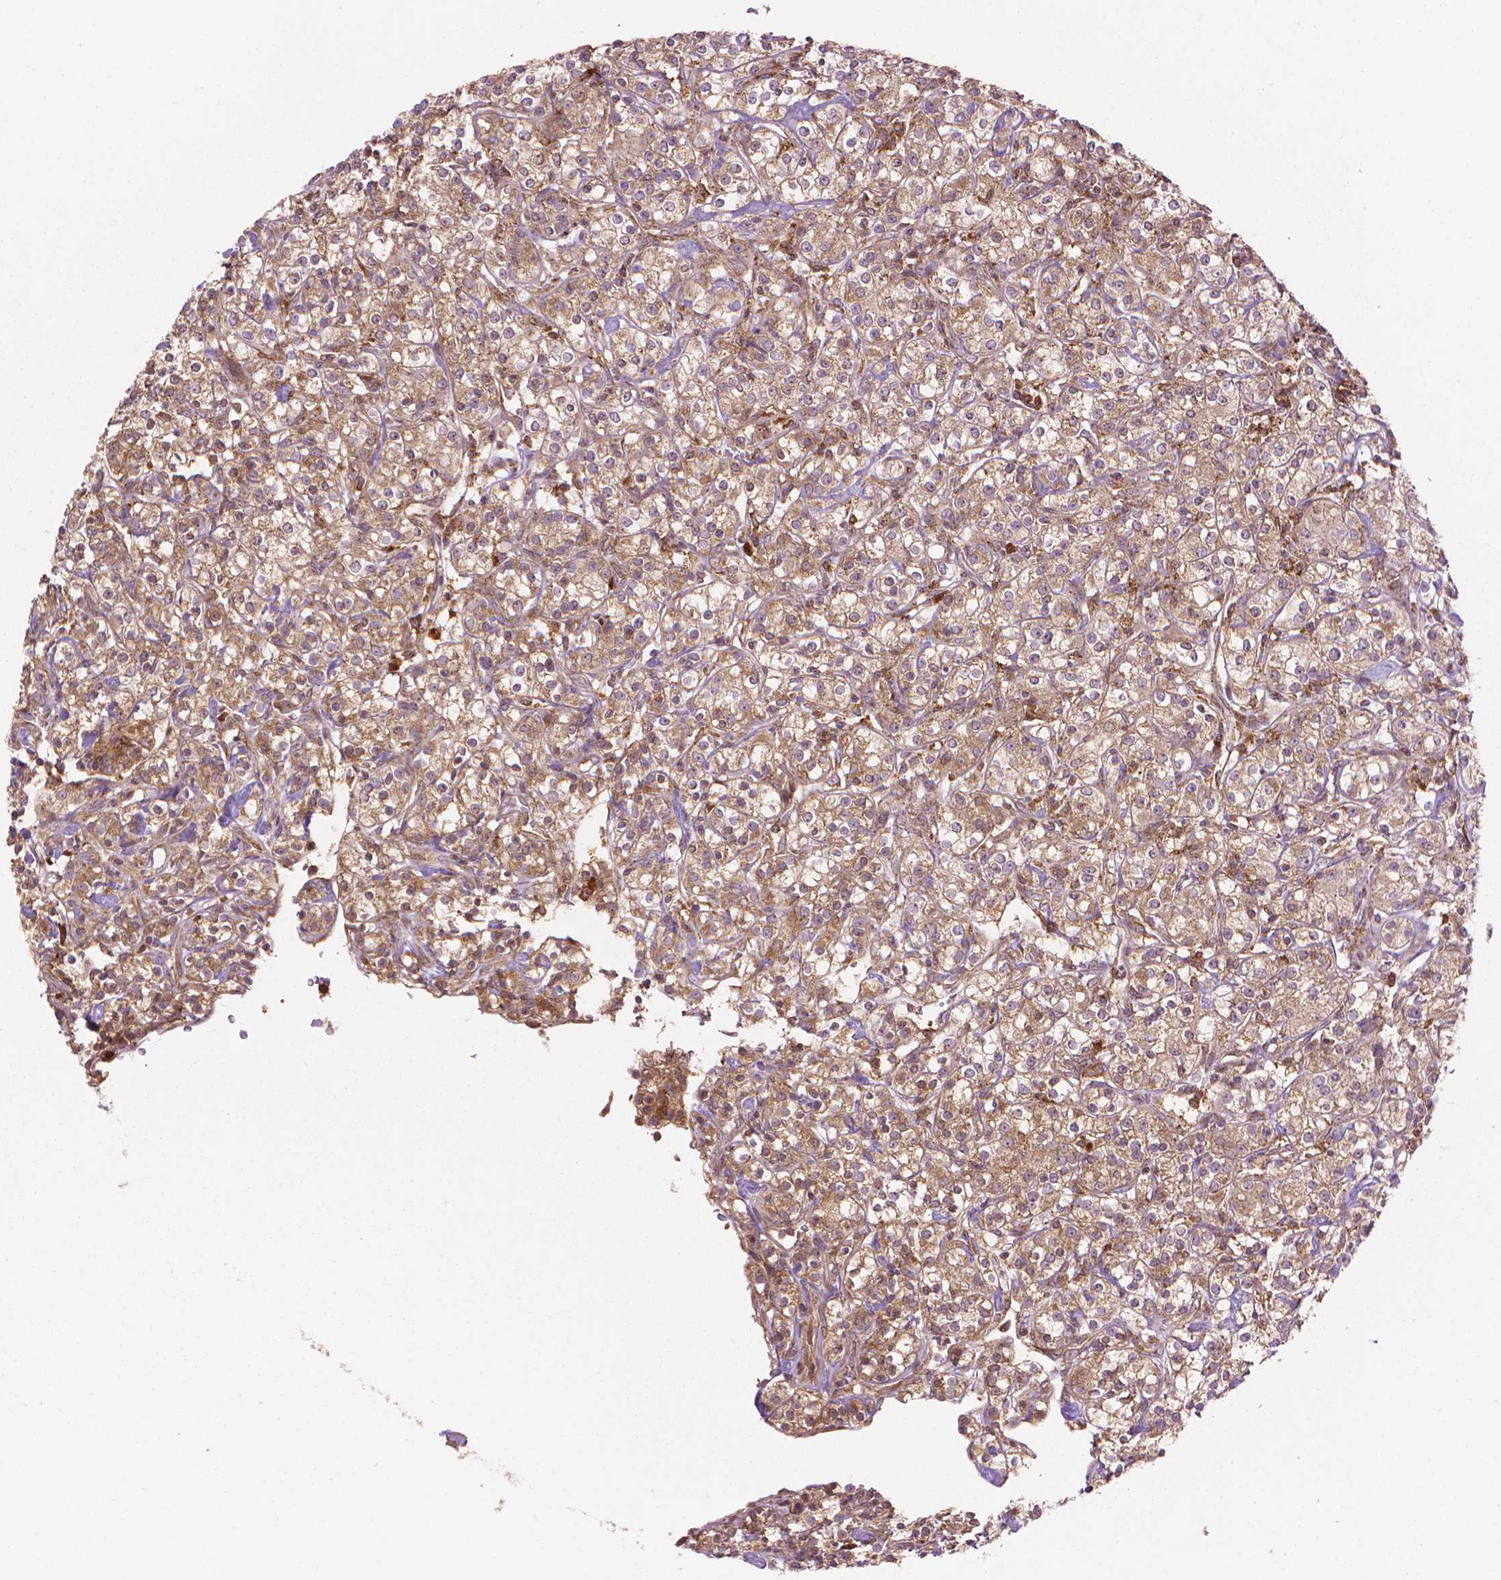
{"staining": {"intensity": "weak", "quantity": ">75%", "location": "cytoplasmic/membranous"}, "tissue": "renal cancer", "cell_type": "Tumor cells", "image_type": "cancer", "snomed": [{"axis": "morphology", "description": "Adenocarcinoma, NOS"}, {"axis": "topography", "description": "Kidney"}], "caption": "A brown stain labels weak cytoplasmic/membranous staining of a protein in human renal adenocarcinoma tumor cells.", "gene": "VARS2", "patient": {"sex": "male", "age": 77}}